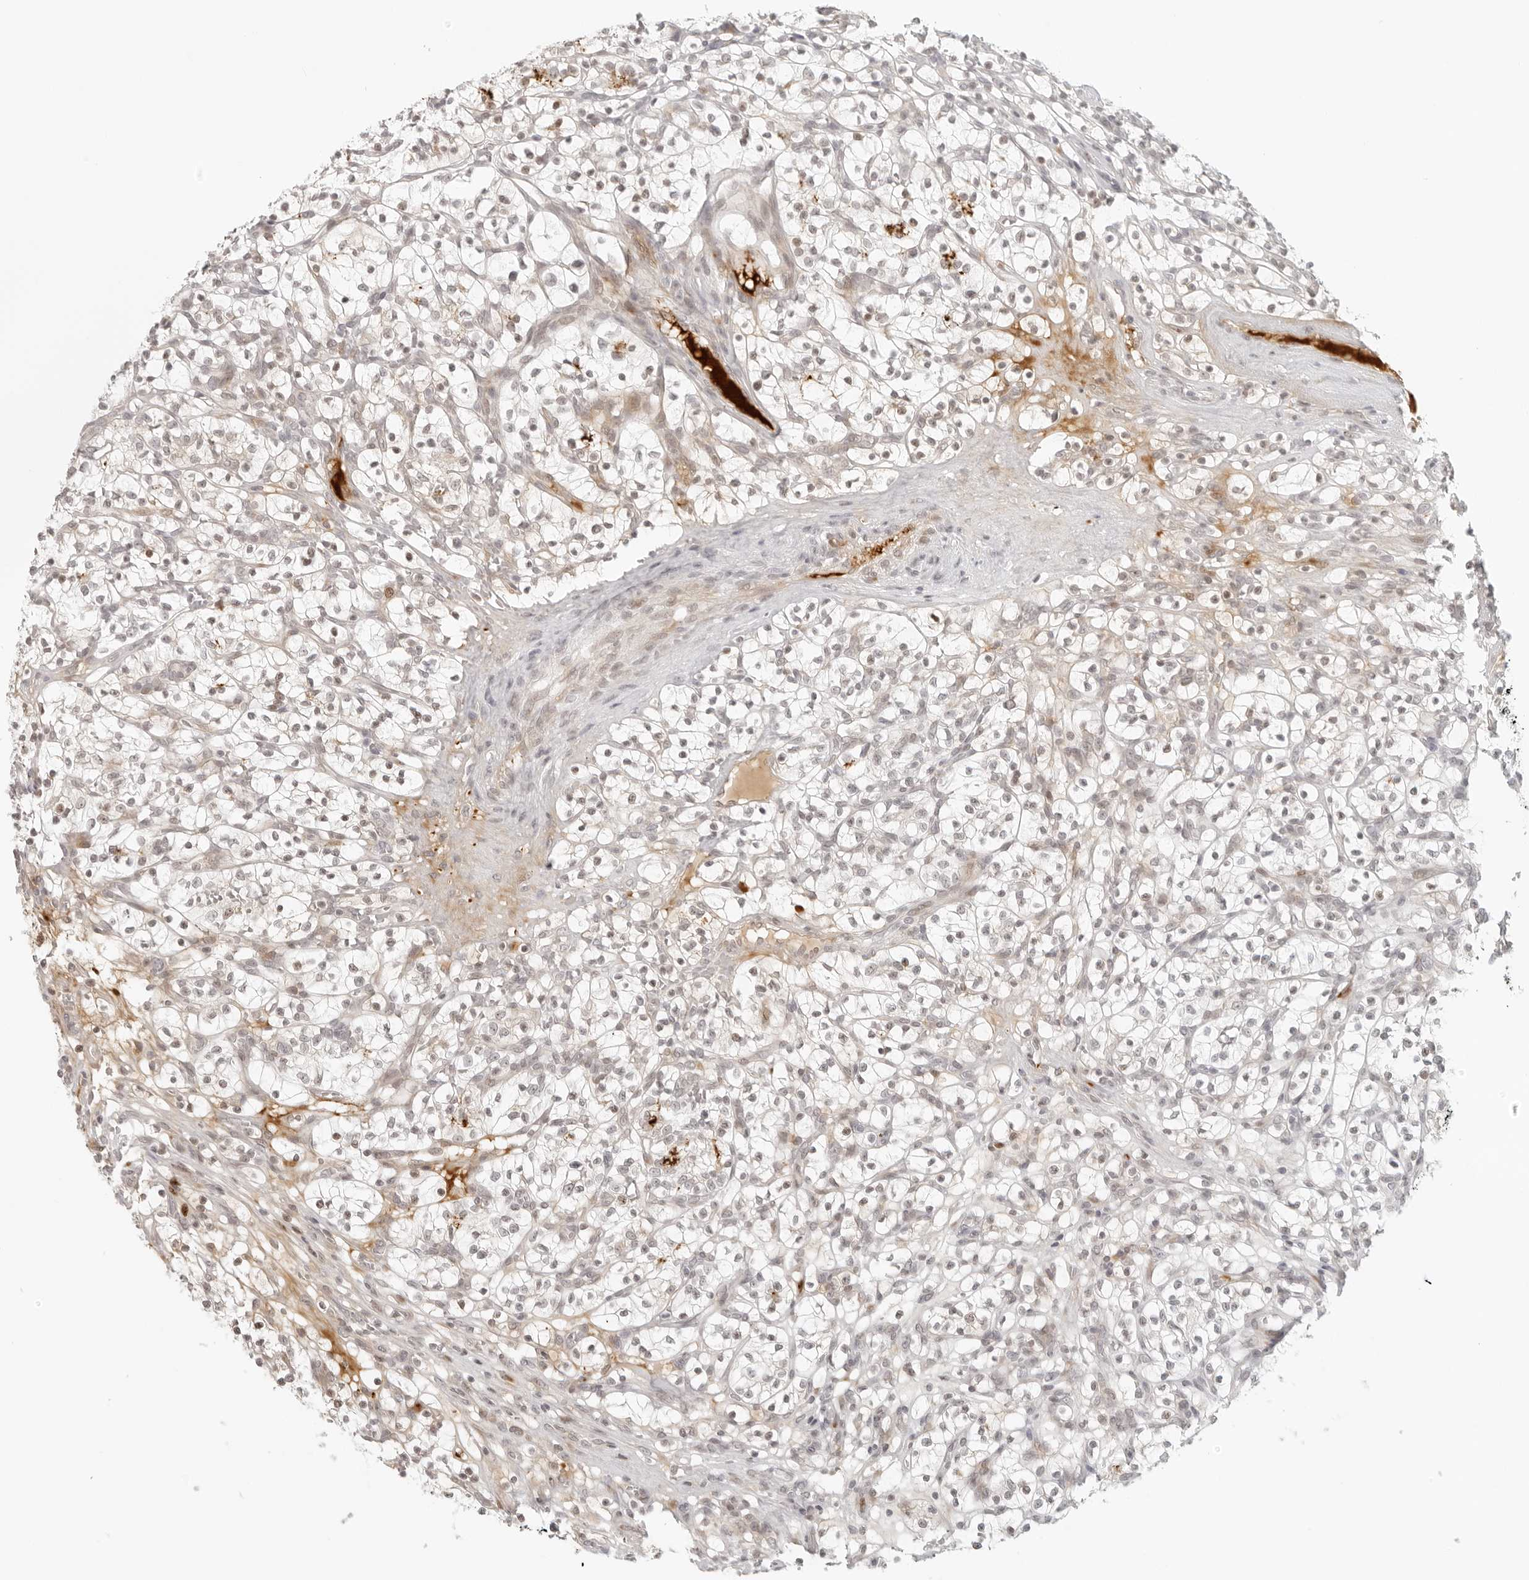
{"staining": {"intensity": "weak", "quantity": "25%-75%", "location": "nuclear"}, "tissue": "renal cancer", "cell_type": "Tumor cells", "image_type": "cancer", "snomed": [{"axis": "morphology", "description": "Adenocarcinoma, NOS"}, {"axis": "topography", "description": "Kidney"}], "caption": "Renal cancer (adenocarcinoma) stained with IHC demonstrates weak nuclear staining in about 25%-75% of tumor cells. (DAB (3,3'-diaminobenzidine) IHC with brightfield microscopy, high magnification).", "gene": "ZNF678", "patient": {"sex": "female", "age": 57}}